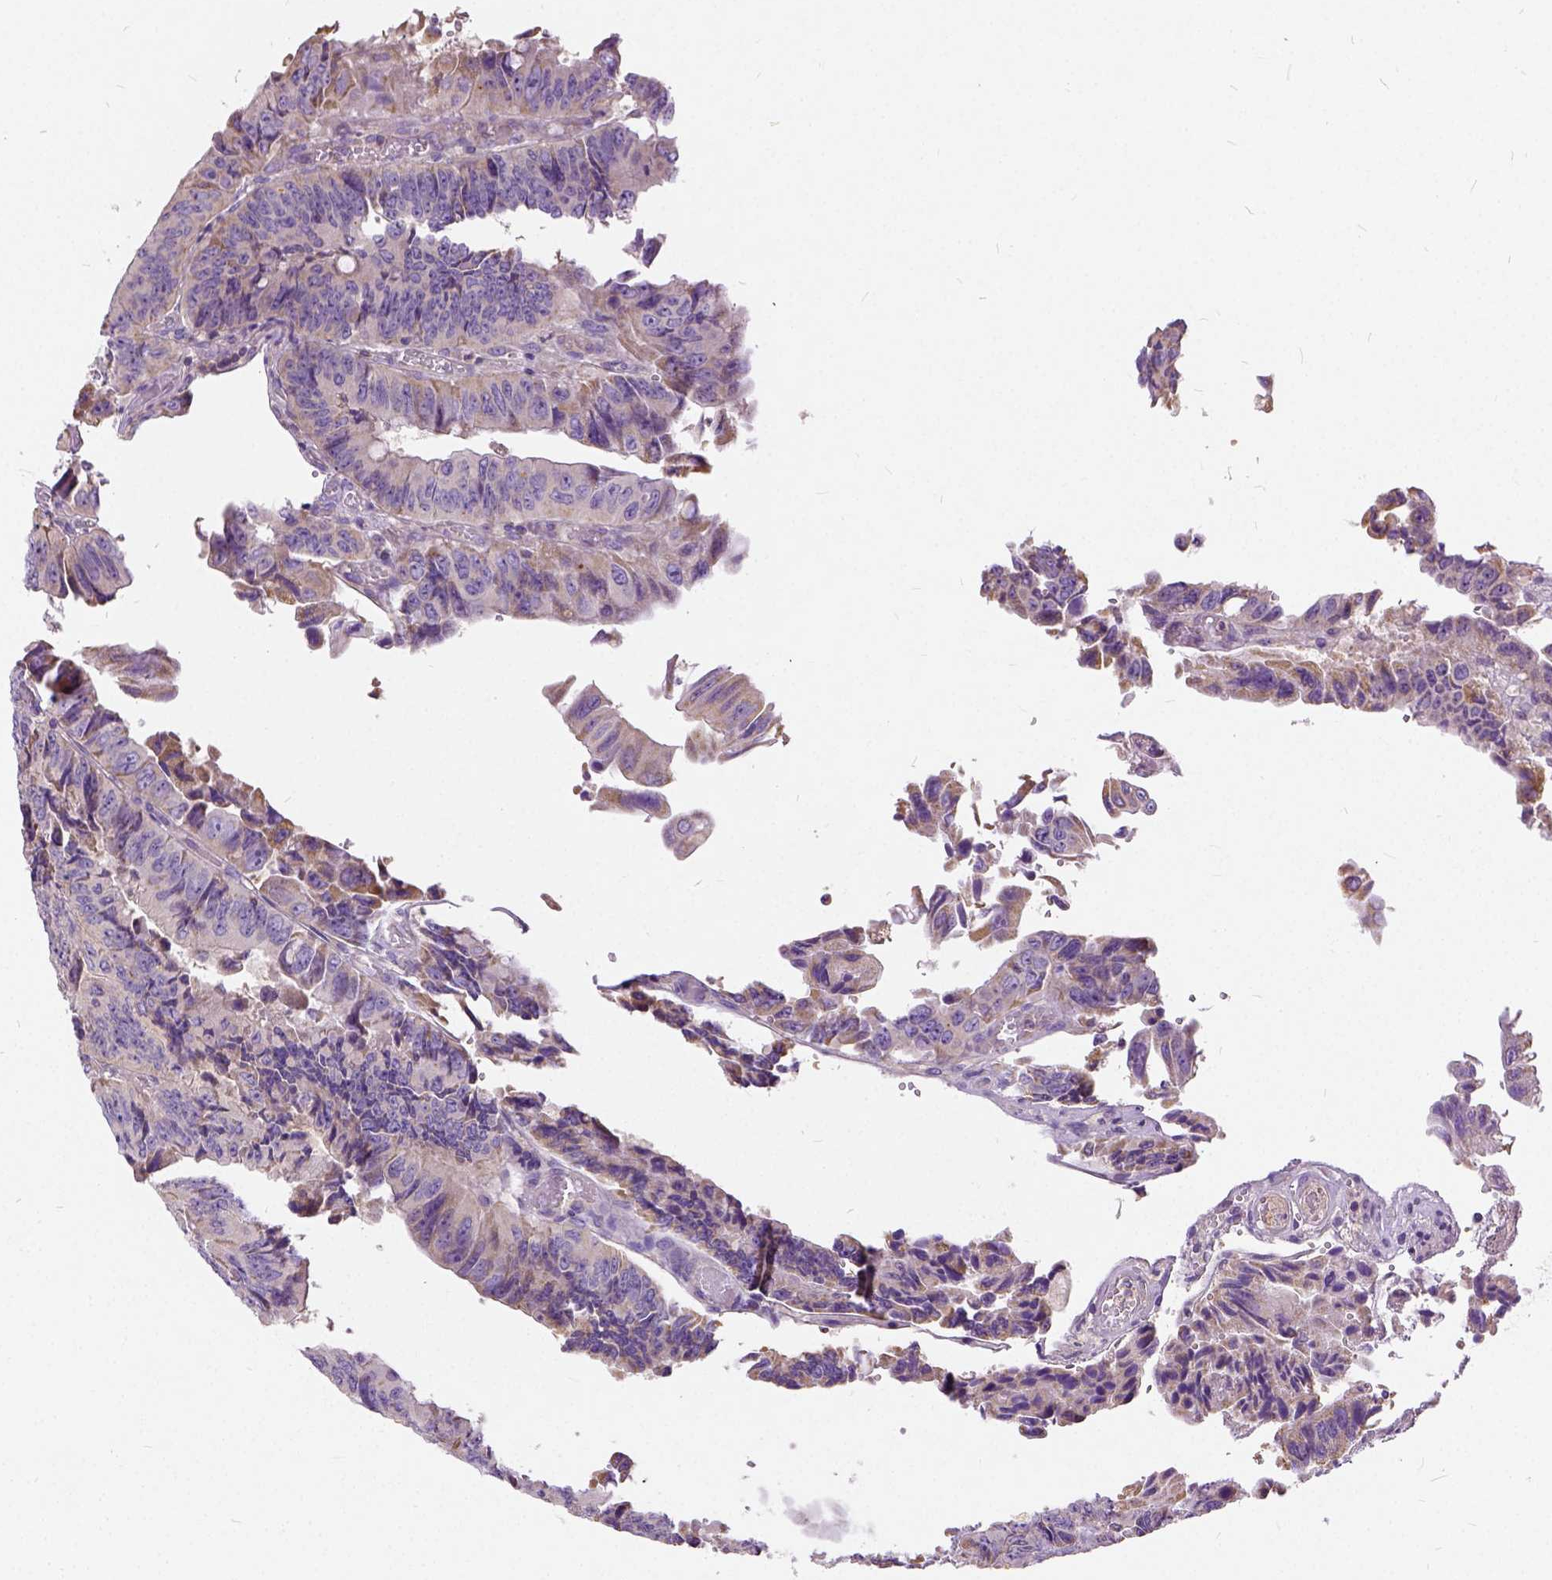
{"staining": {"intensity": "moderate", "quantity": "<25%", "location": "cytoplasmic/membranous"}, "tissue": "colorectal cancer", "cell_type": "Tumor cells", "image_type": "cancer", "snomed": [{"axis": "morphology", "description": "Adenocarcinoma, NOS"}, {"axis": "topography", "description": "Colon"}], "caption": "Adenocarcinoma (colorectal) stained for a protein (brown) demonstrates moderate cytoplasmic/membranous positive expression in about <25% of tumor cells.", "gene": "CADM4", "patient": {"sex": "female", "age": 84}}